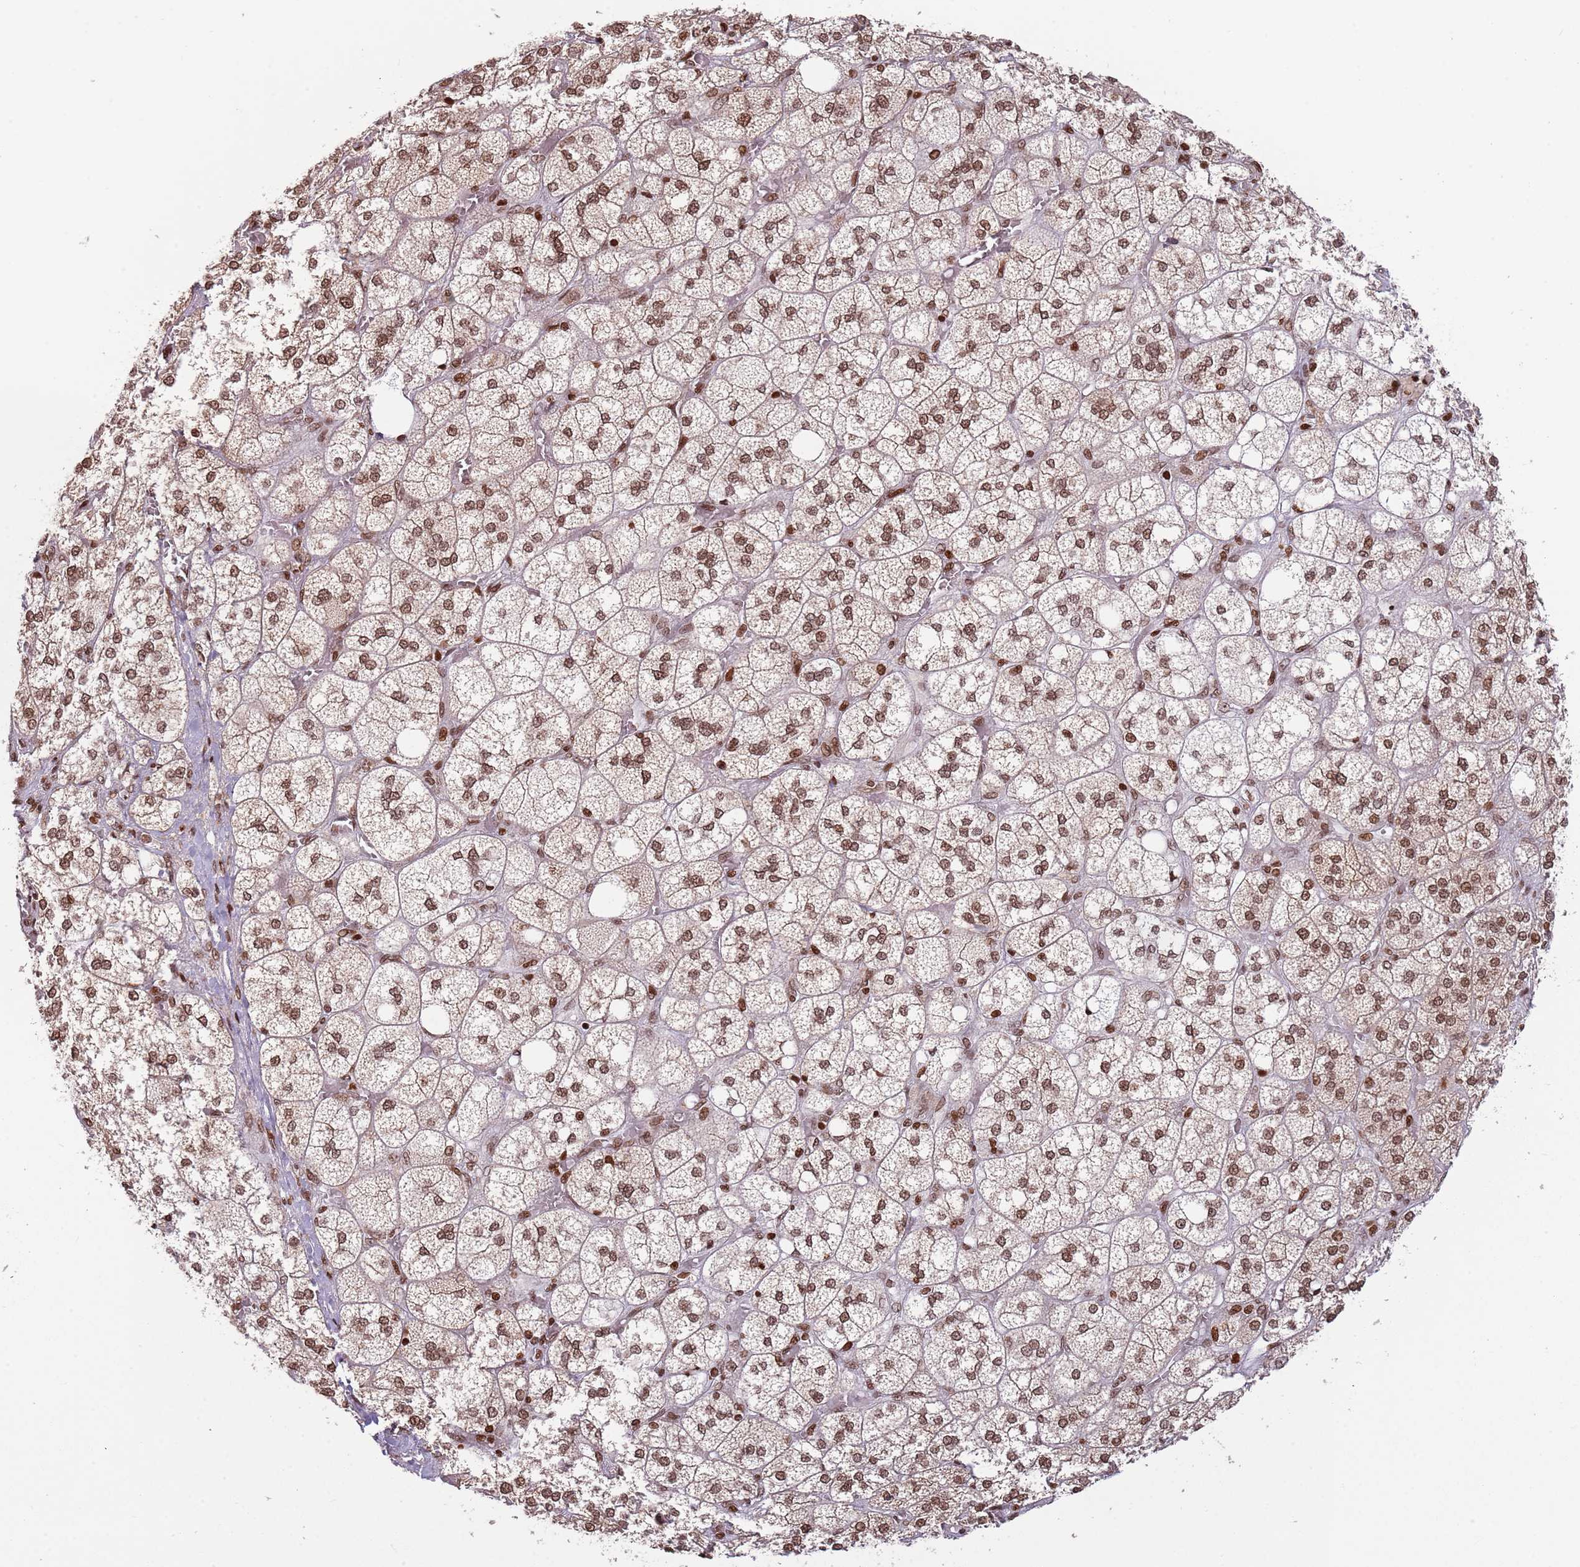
{"staining": {"intensity": "strong", "quantity": ">75%", "location": "nuclear"}, "tissue": "adrenal gland", "cell_type": "Glandular cells", "image_type": "normal", "snomed": [{"axis": "morphology", "description": "Normal tissue, NOS"}, {"axis": "topography", "description": "Adrenal gland"}], "caption": "A high-resolution micrograph shows IHC staining of unremarkable adrenal gland, which displays strong nuclear positivity in about >75% of glandular cells.", "gene": "SH3RF3", "patient": {"sex": "male", "age": 61}}